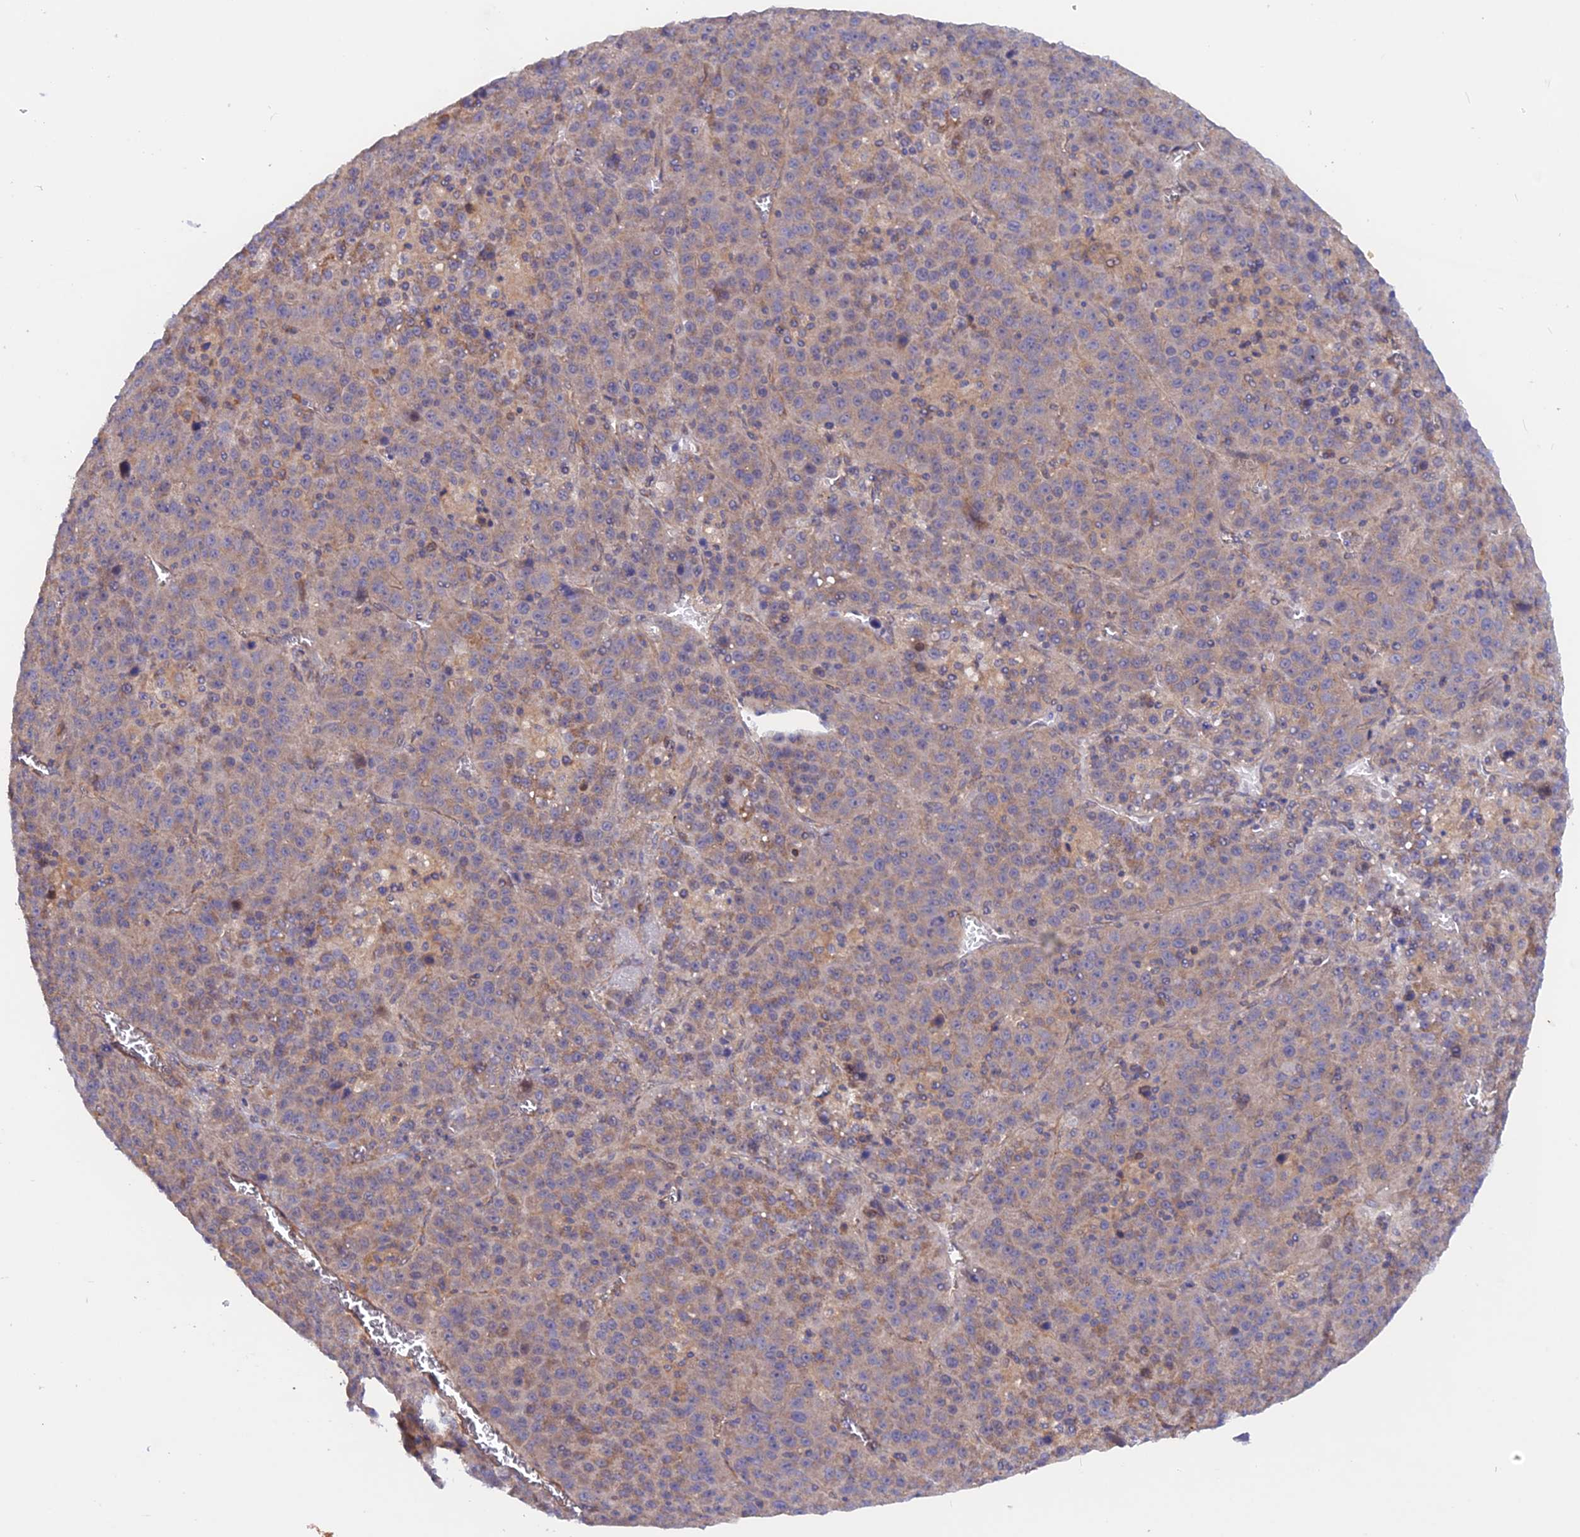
{"staining": {"intensity": "weak", "quantity": ">75%", "location": "cytoplasmic/membranous"}, "tissue": "liver cancer", "cell_type": "Tumor cells", "image_type": "cancer", "snomed": [{"axis": "morphology", "description": "Carcinoma, Hepatocellular, NOS"}, {"axis": "topography", "description": "Liver"}], "caption": "The histopathology image exhibits immunohistochemical staining of liver hepatocellular carcinoma. There is weak cytoplasmic/membranous expression is appreciated in about >75% of tumor cells. (DAB IHC, brown staining for protein, blue staining for nuclei).", "gene": "HYCC1", "patient": {"sex": "female", "age": 53}}